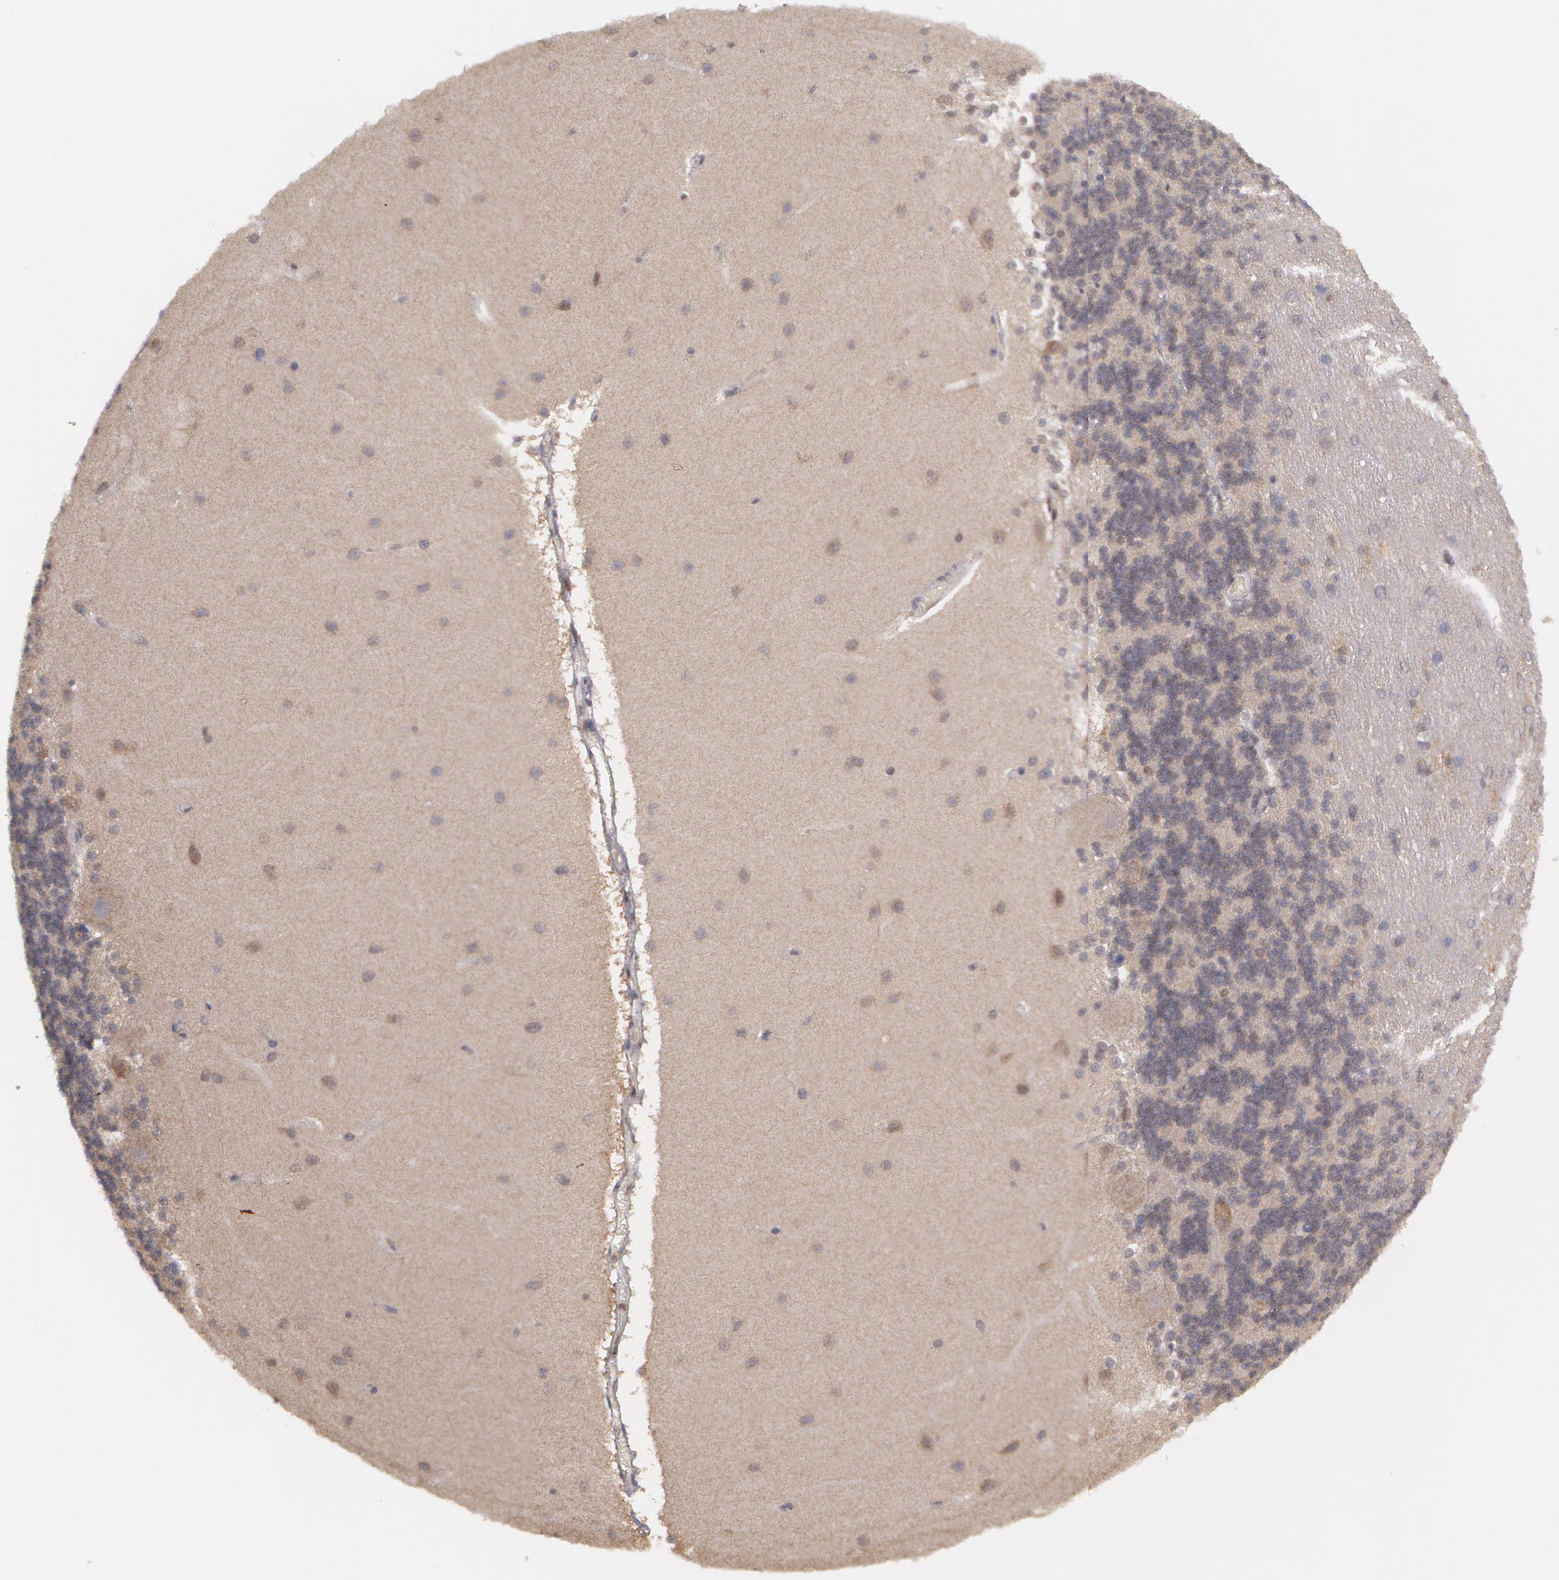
{"staining": {"intensity": "weak", "quantity": "<25%", "location": "cytoplasmic/membranous"}, "tissue": "cerebellum", "cell_type": "Cells in granular layer", "image_type": "normal", "snomed": [{"axis": "morphology", "description": "Normal tissue, NOS"}, {"axis": "topography", "description": "Cerebellum"}], "caption": "DAB immunohistochemical staining of unremarkable human cerebellum reveals no significant staining in cells in granular layer. Nuclei are stained in blue.", "gene": "TXNRD1", "patient": {"sex": "female", "age": 54}}